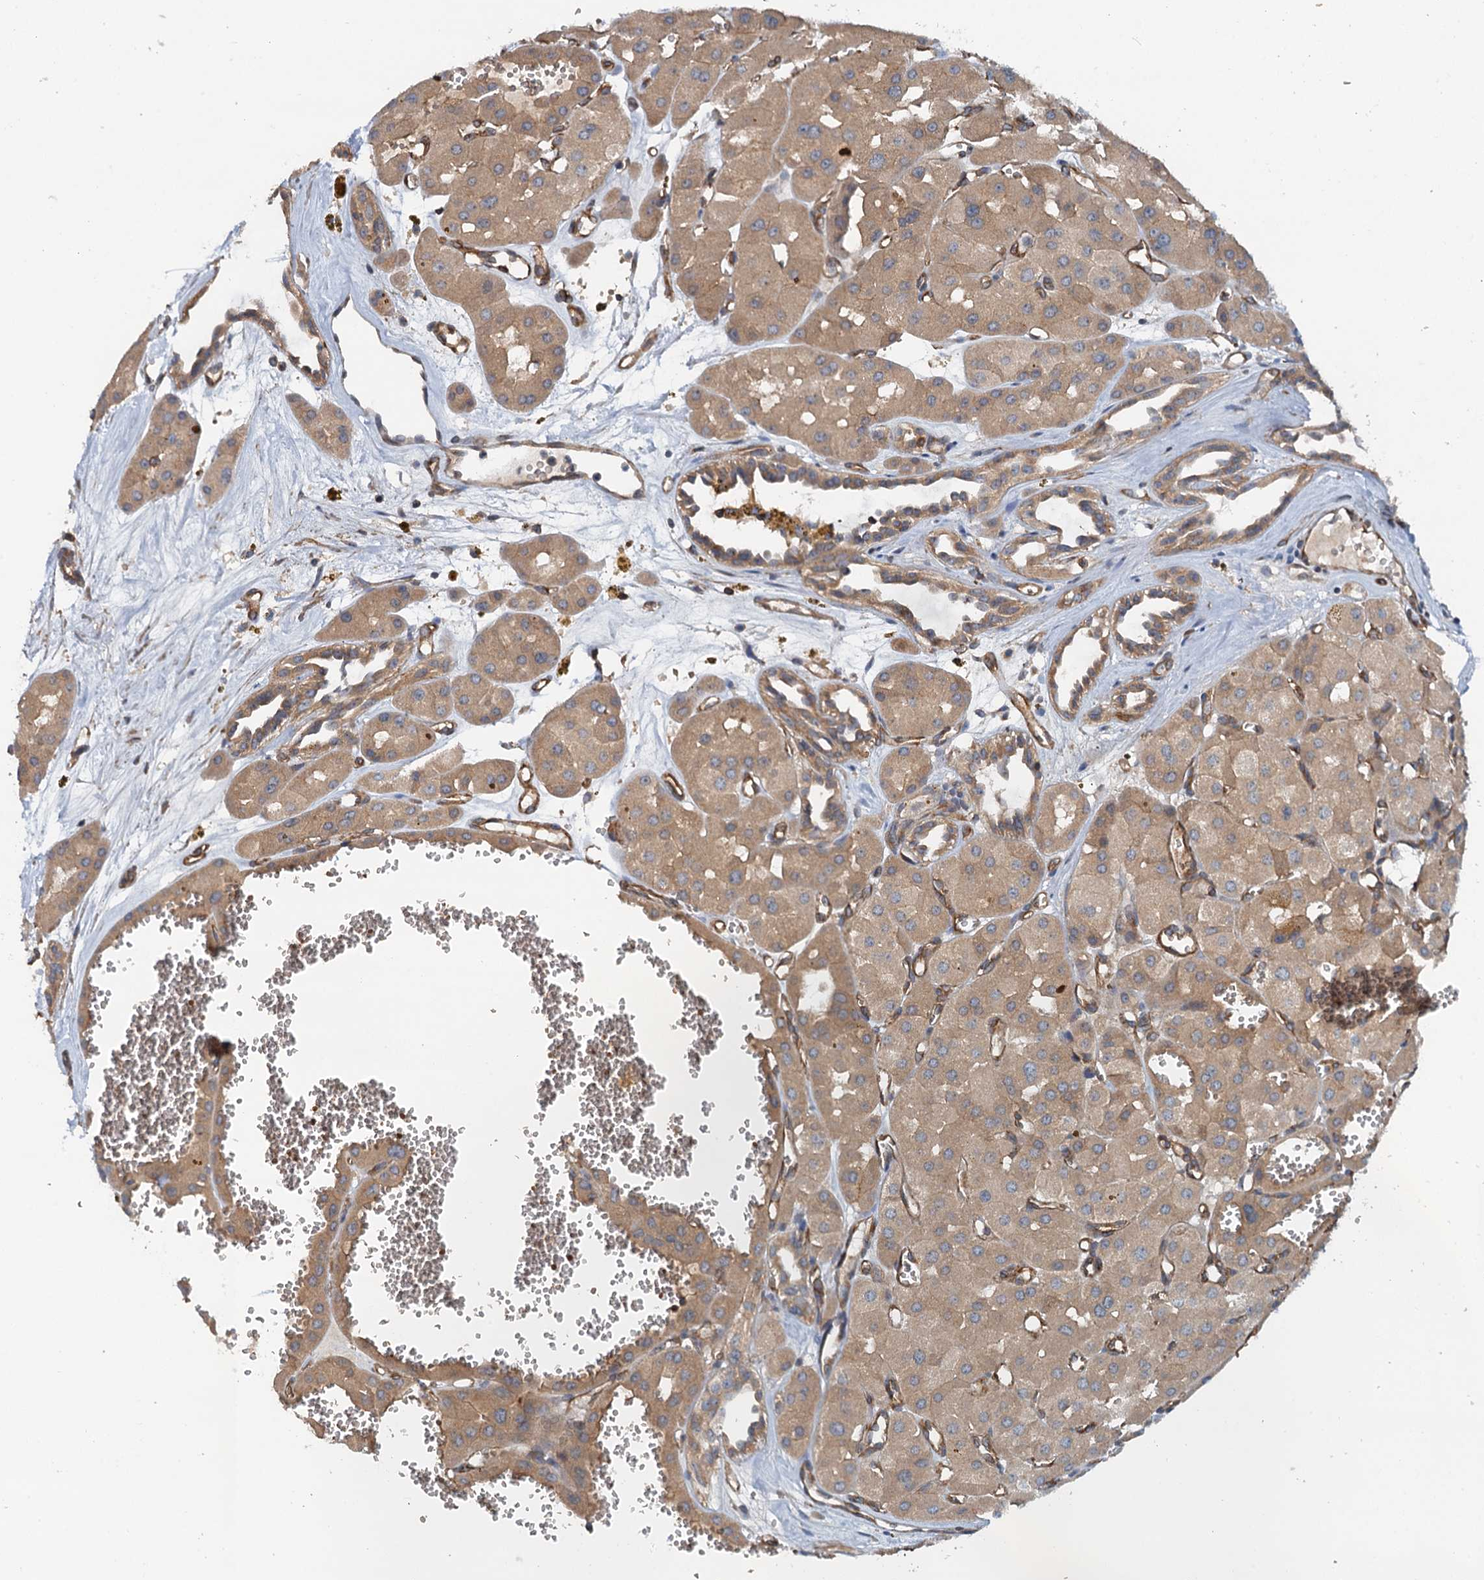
{"staining": {"intensity": "moderate", "quantity": ">75%", "location": "cytoplasmic/membranous"}, "tissue": "renal cancer", "cell_type": "Tumor cells", "image_type": "cancer", "snomed": [{"axis": "morphology", "description": "Carcinoma, NOS"}, {"axis": "topography", "description": "Kidney"}], "caption": "Immunohistochemical staining of renal cancer (carcinoma) reveals moderate cytoplasmic/membranous protein staining in approximately >75% of tumor cells. Nuclei are stained in blue.", "gene": "ROGDI", "patient": {"sex": "female", "age": 75}}